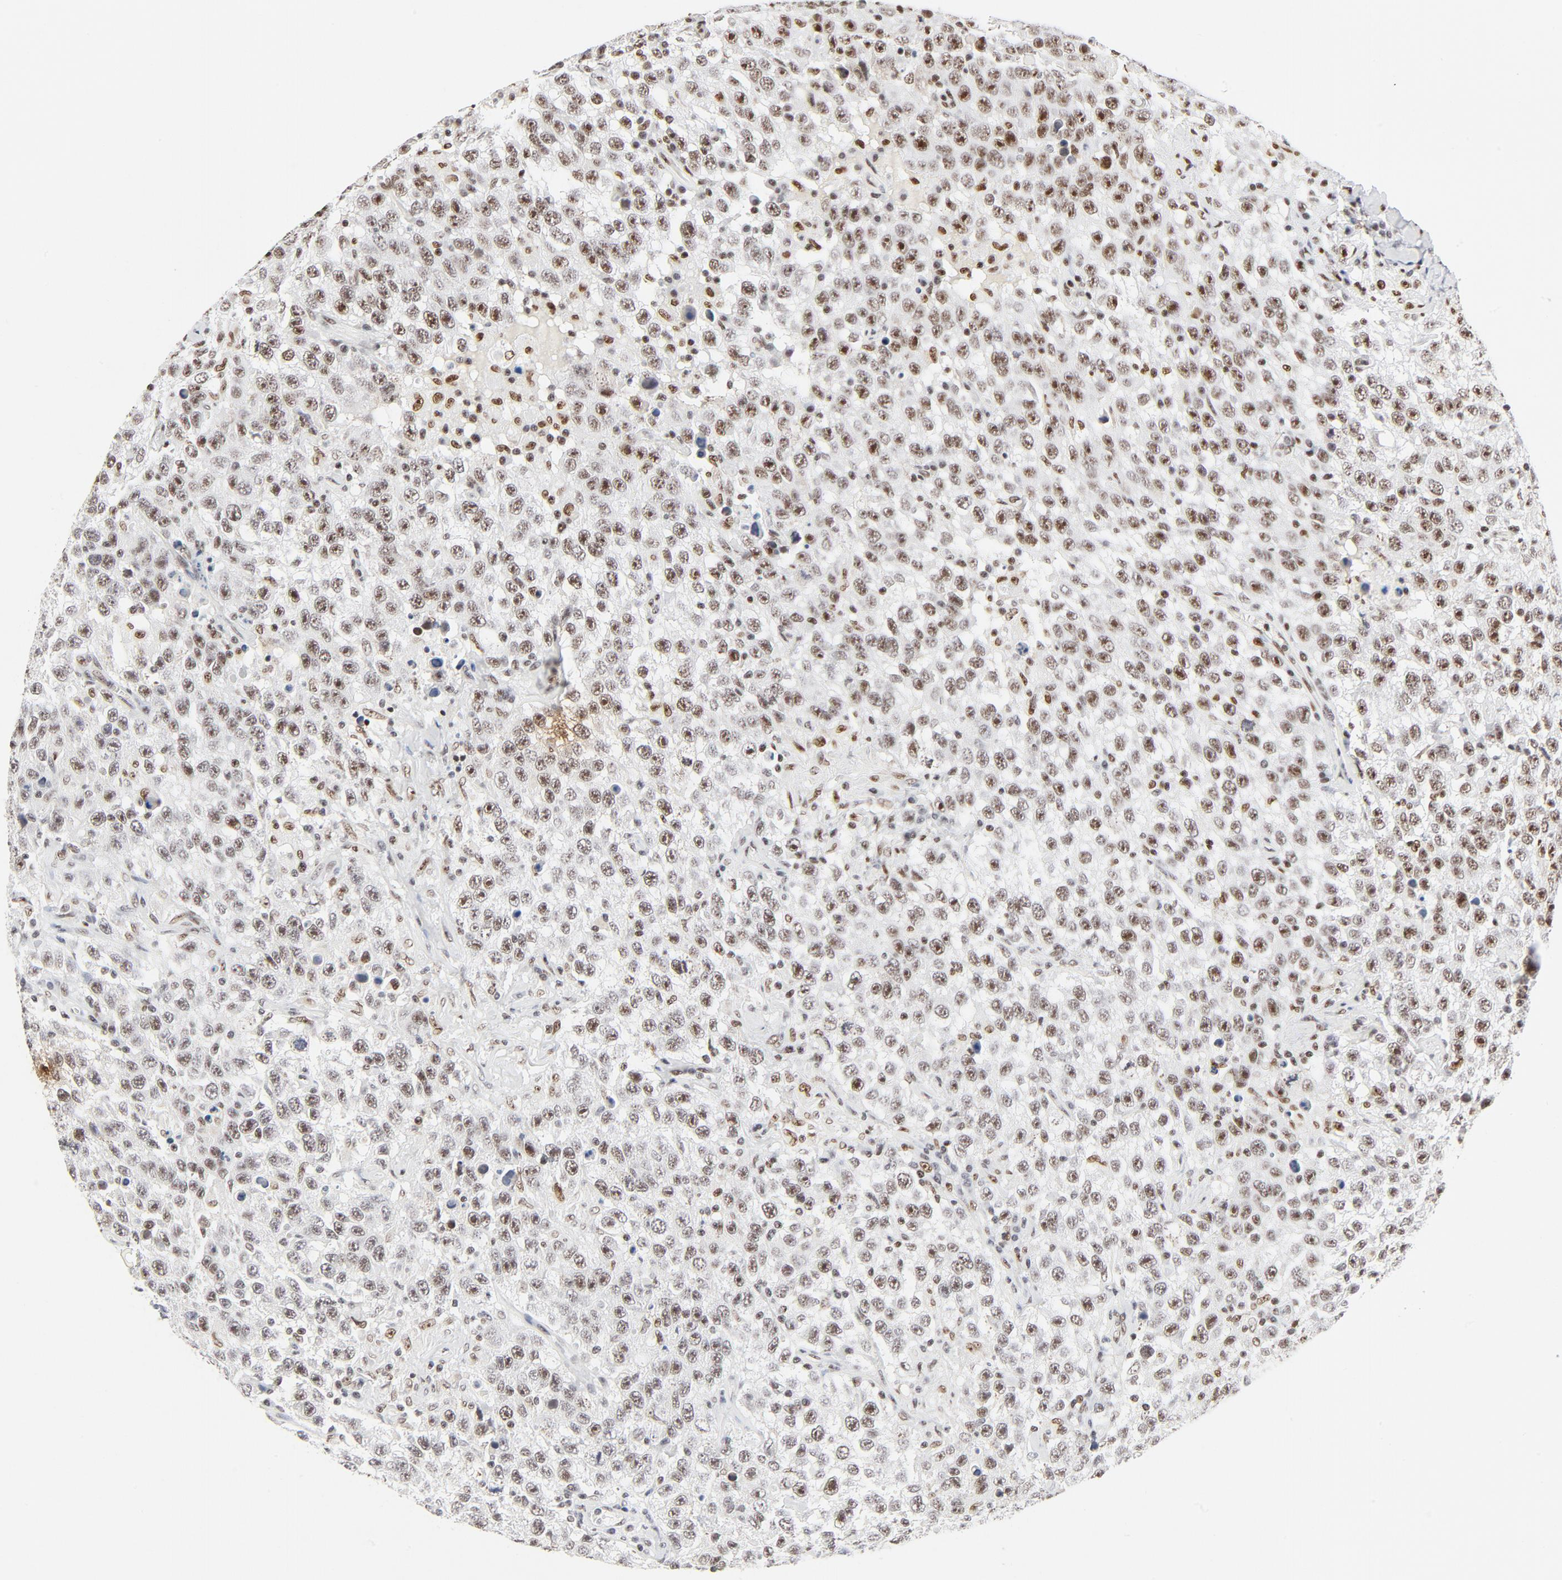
{"staining": {"intensity": "moderate", "quantity": ">75%", "location": "nuclear"}, "tissue": "testis cancer", "cell_type": "Tumor cells", "image_type": "cancer", "snomed": [{"axis": "morphology", "description": "Seminoma, NOS"}, {"axis": "topography", "description": "Testis"}], "caption": "Human testis cancer stained for a protein (brown) exhibits moderate nuclear positive expression in about >75% of tumor cells.", "gene": "GTF2H1", "patient": {"sex": "male", "age": 41}}